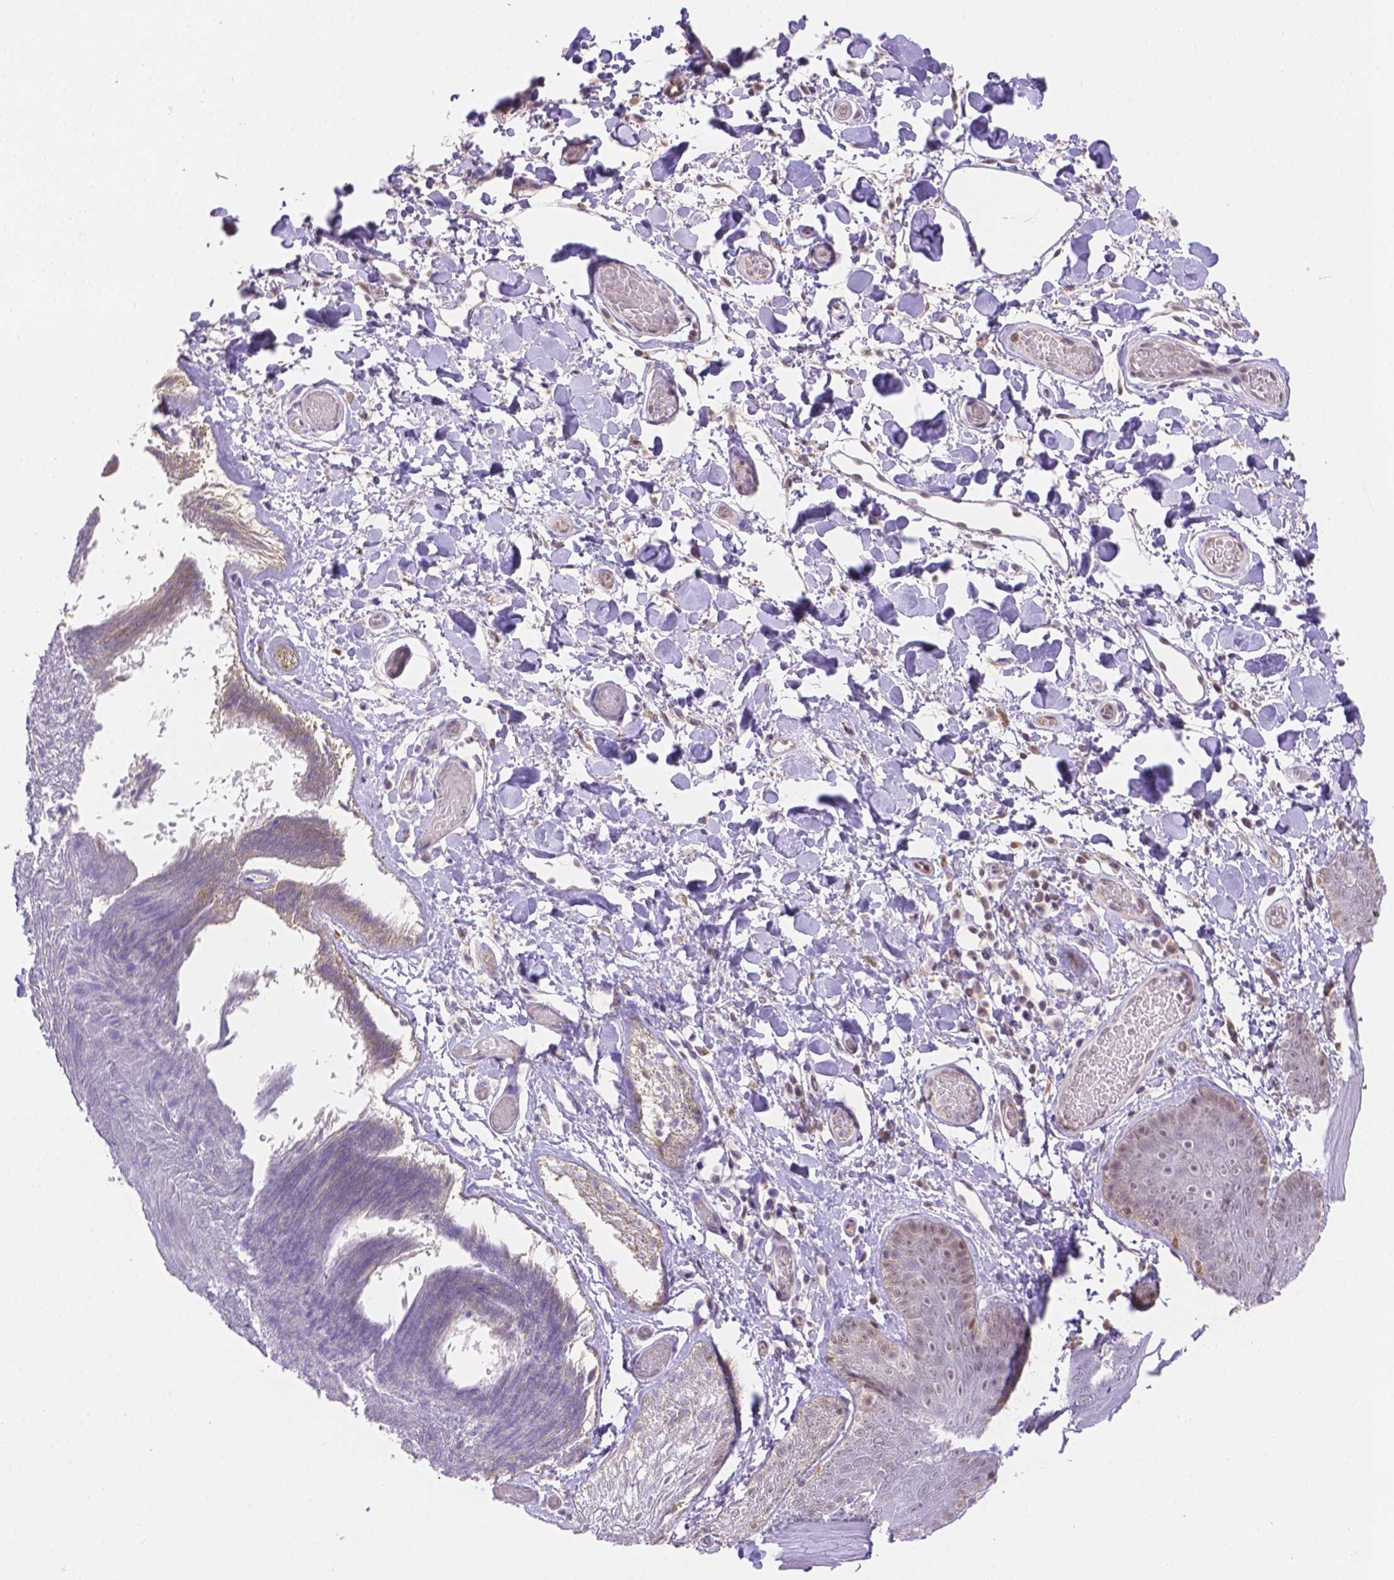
{"staining": {"intensity": "moderate", "quantity": ">75%", "location": "nuclear"}, "tissue": "skin", "cell_type": "Epidermal cells", "image_type": "normal", "snomed": [{"axis": "morphology", "description": "Normal tissue, NOS"}, {"axis": "topography", "description": "Anal"}], "caption": "Normal skin was stained to show a protein in brown. There is medium levels of moderate nuclear expression in approximately >75% of epidermal cells.", "gene": "NXPE2", "patient": {"sex": "male", "age": 53}}